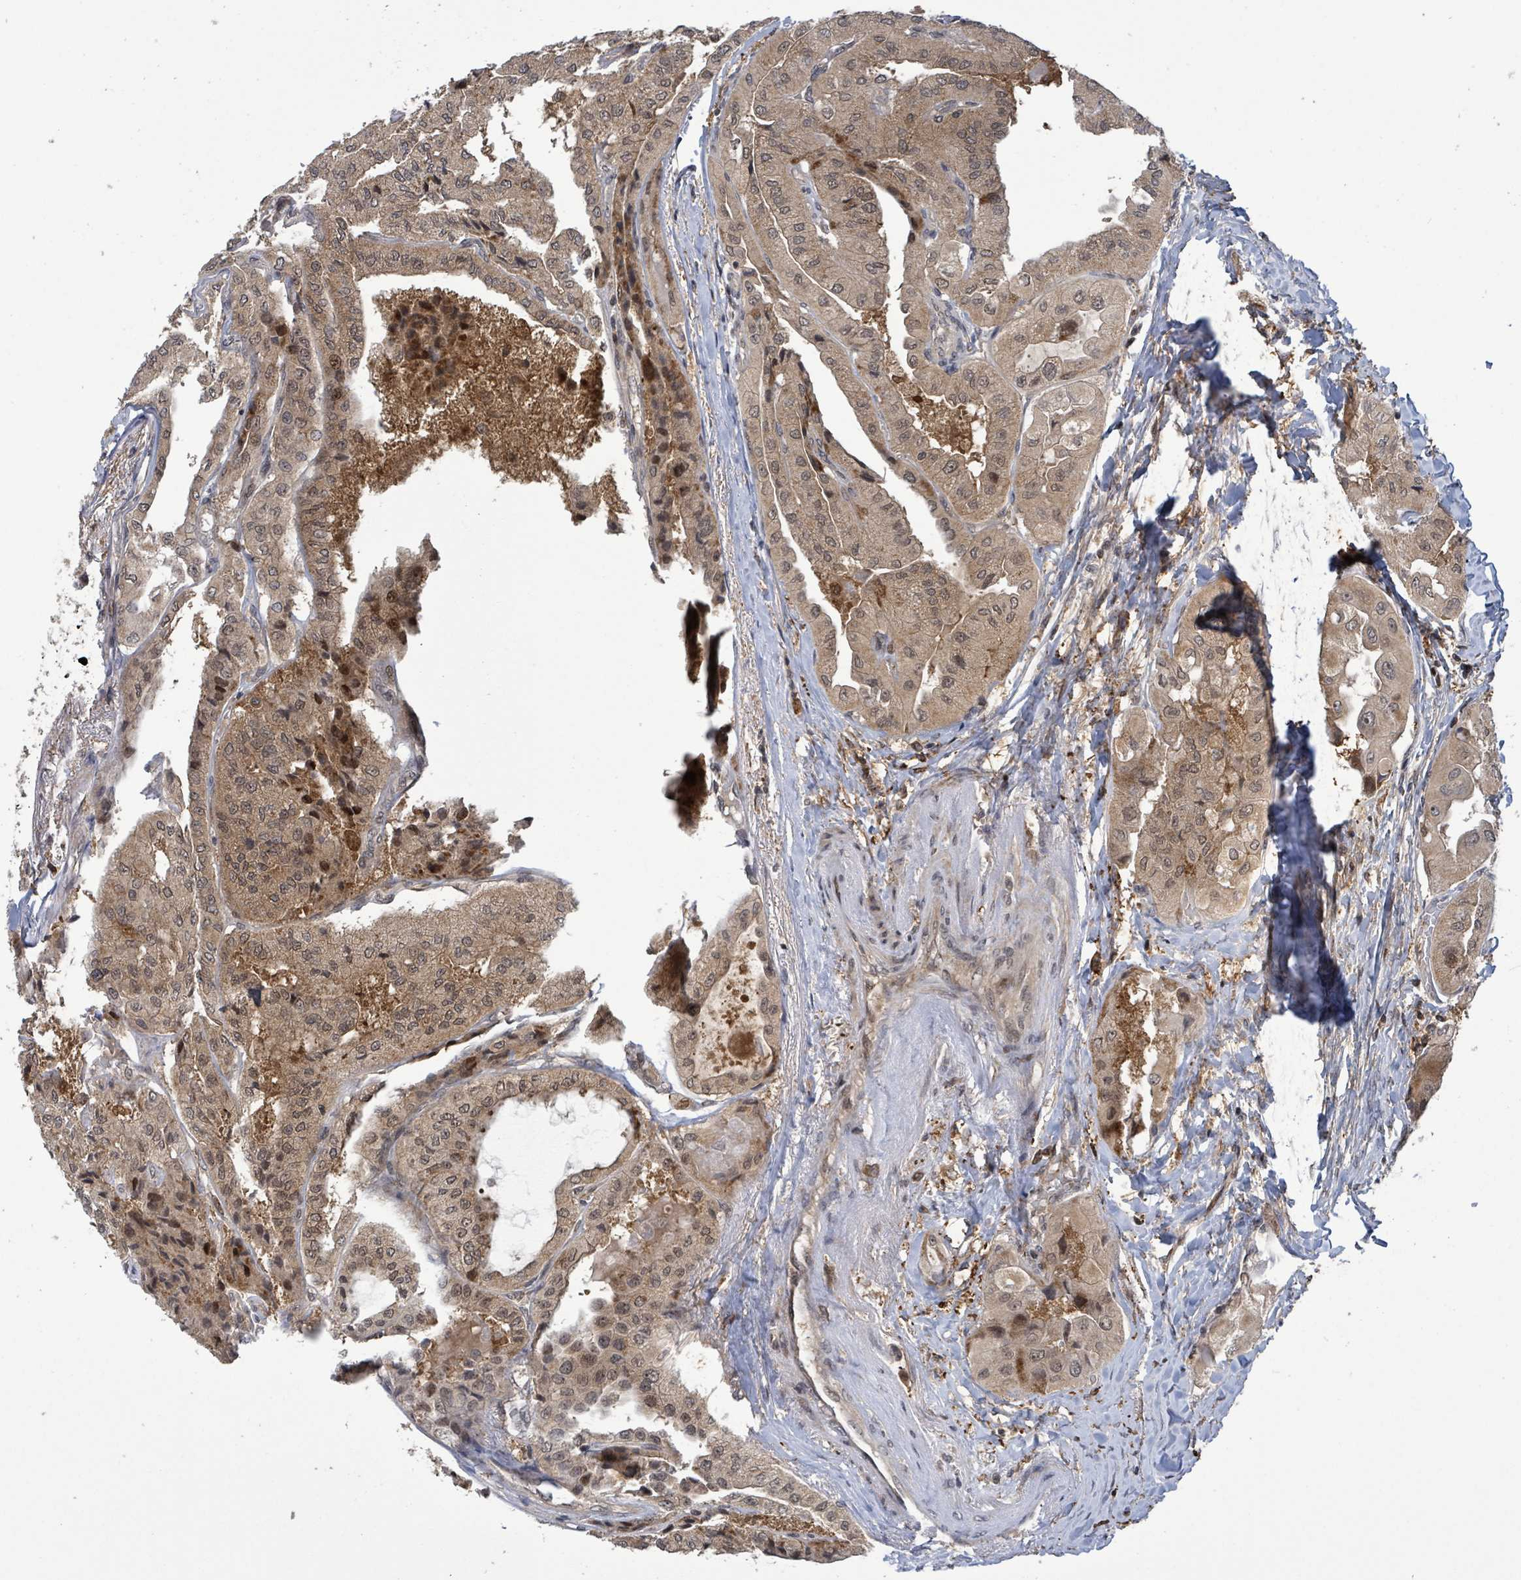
{"staining": {"intensity": "moderate", "quantity": ">75%", "location": "cytoplasmic/membranous,nuclear"}, "tissue": "thyroid cancer", "cell_type": "Tumor cells", "image_type": "cancer", "snomed": [{"axis": "morphology", "description": "Normal tissue, NOS"}, {"axis": "morphology", "description": "Papillary adenocarcinoma, NOS"}, {"axis": "topography", "description": "Thyroid gland"}], "caption": "This histopathology image demonstrates immunohistochemistry staining of human thyroid cancer (papillary adenocarcinoma), with medium moderate cytoplasmic/membranous and nuclear expression in approximately >75% of tumor cells.", "gene": "FBXO6", "patient": {"sex": "female", "age": 59}}